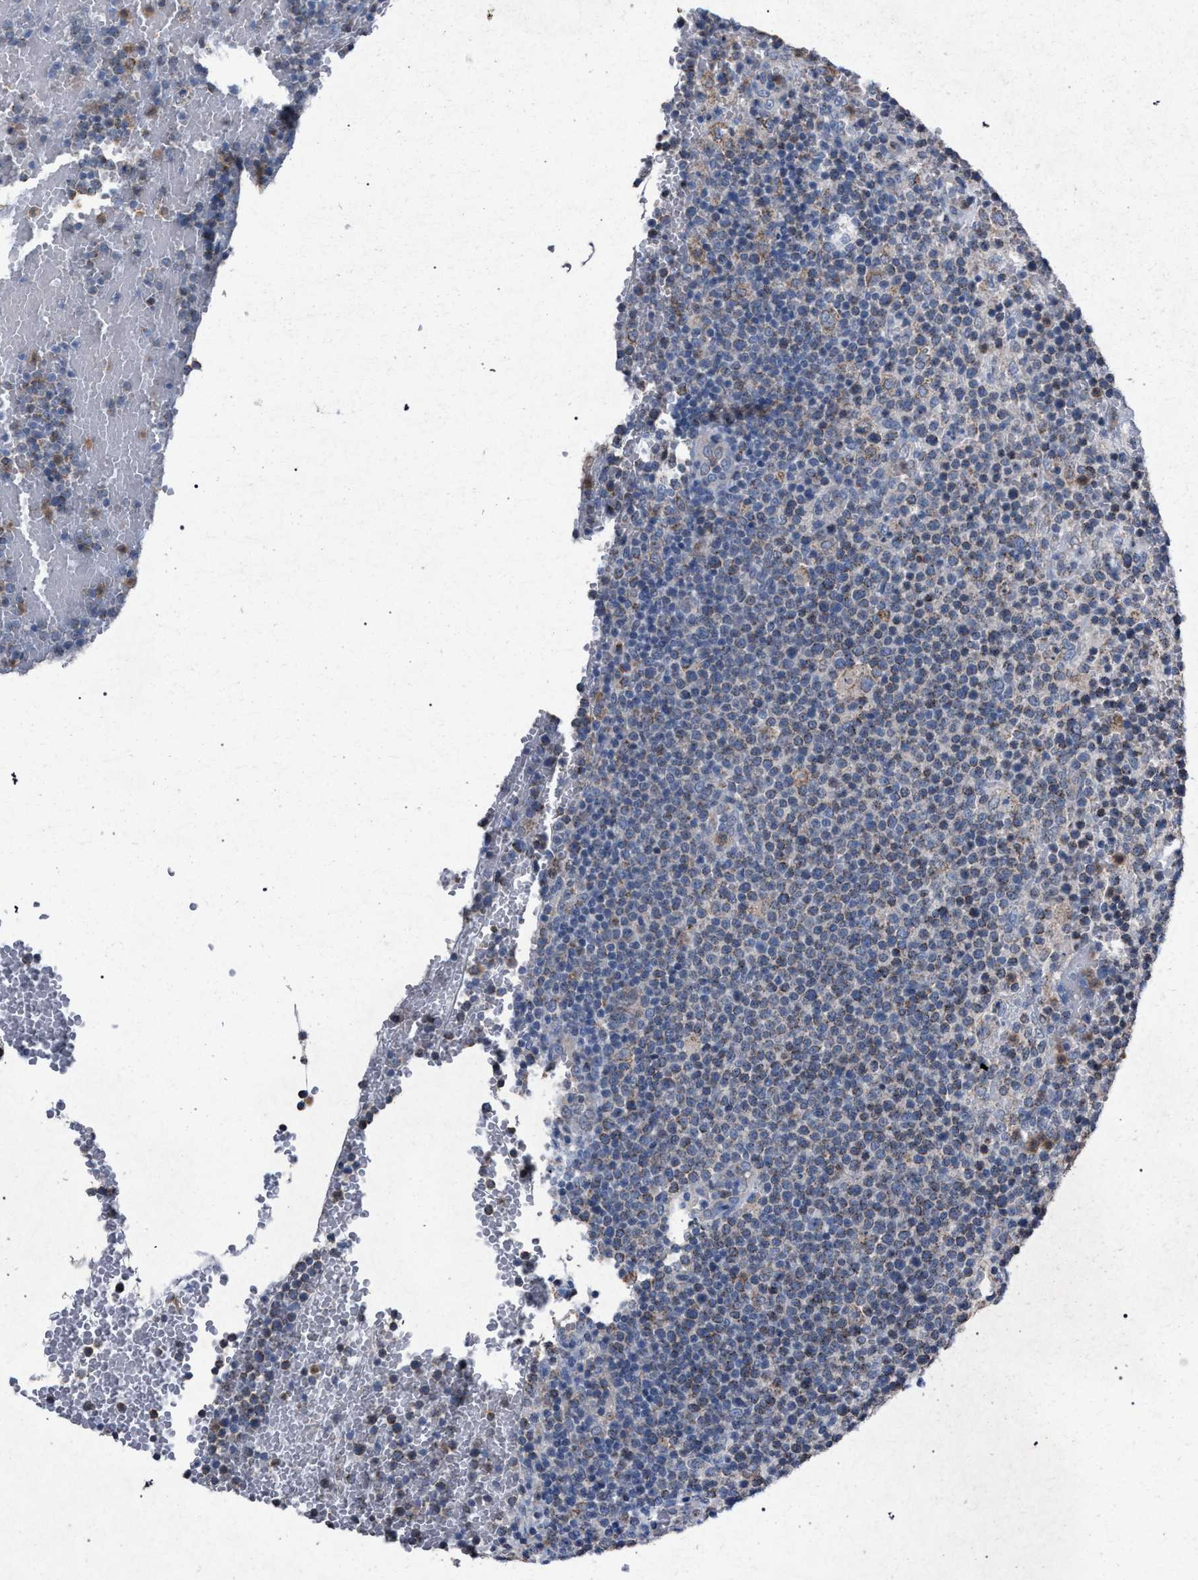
{"staining": {"intensity": "weak", "quantity": "25%-75%", "location": "cytoplasmic/membranous"}, "tissue": "lymphoma", "cell_type": "Tumor cells", "image_type": "cancer", "snomed": [{"axis": "morphology", "description": "Malignant lymphoma, non-Hodgkin's type, High grade"}, {"axis": "topography", "description": "Lymph node"}], "caption": "This image exhibits IHC staining of lymphoma, with low weak cytoplasmic/membranous expression in approximately 25%-75% of tumor cells.", "gene": "HSD17B4", "patient": {"sex": "male", "age": 61}}